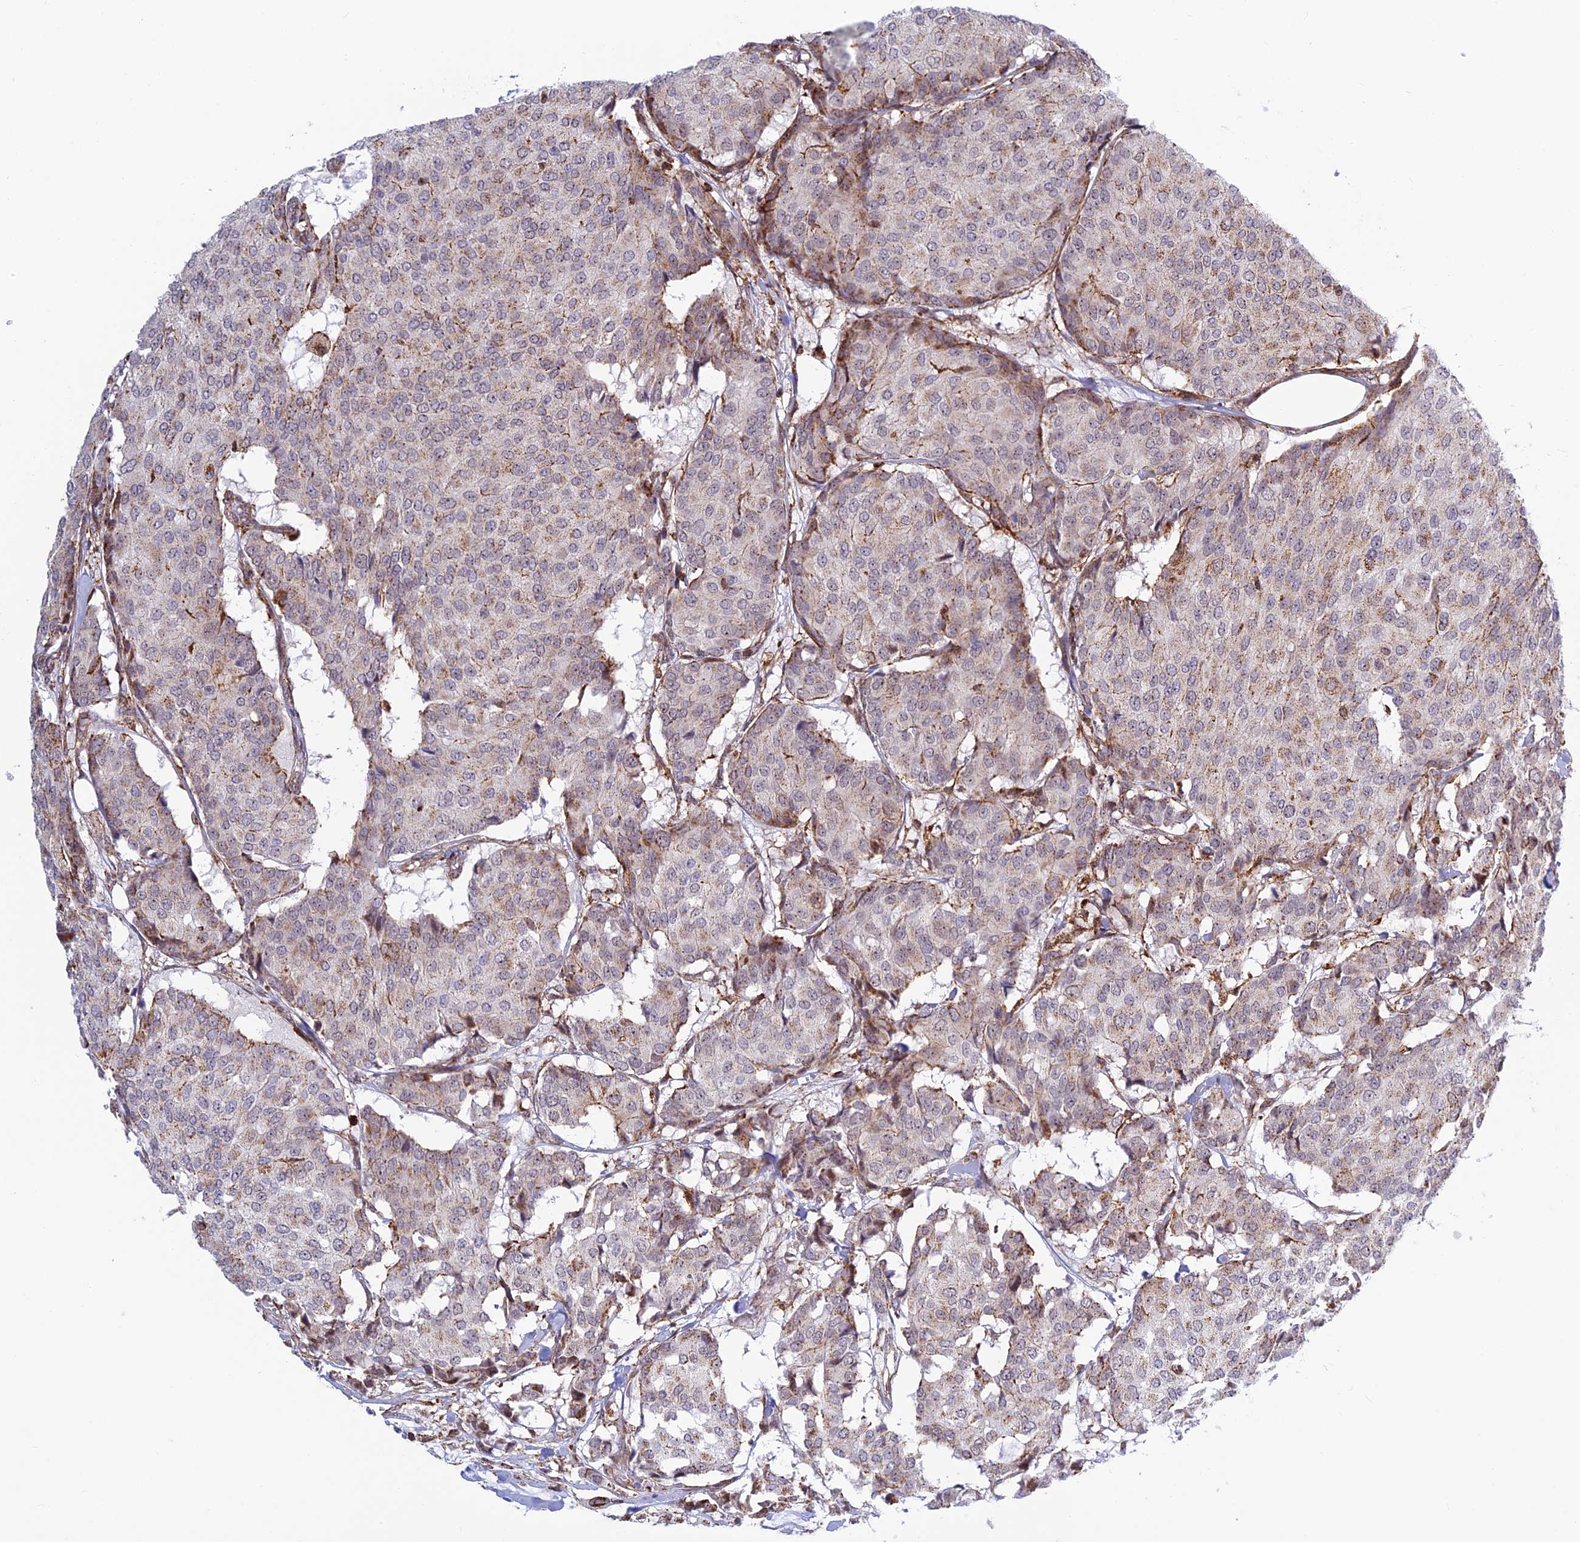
{"staining": {"intensity": "weak", "quantity": ">75%", "location": "cytoplasmic/membranous"}, "tissue": "breast cancer", "cell_type": "Tumor cells", "image_type": "cancer", "snomed": [{"axis": "morphology", "description": "Duct carcinoma"}, {"axis": "topography", "description": "Breast"}], "caption": "The immunohistochemical stain labels weak cytoplasmic/membranous positivity in tumor cells of infiltrating ductal carcinoma (breast) tissue.", "gene": "POLR1G", "patient": {"sex": "female", "age": 75}}